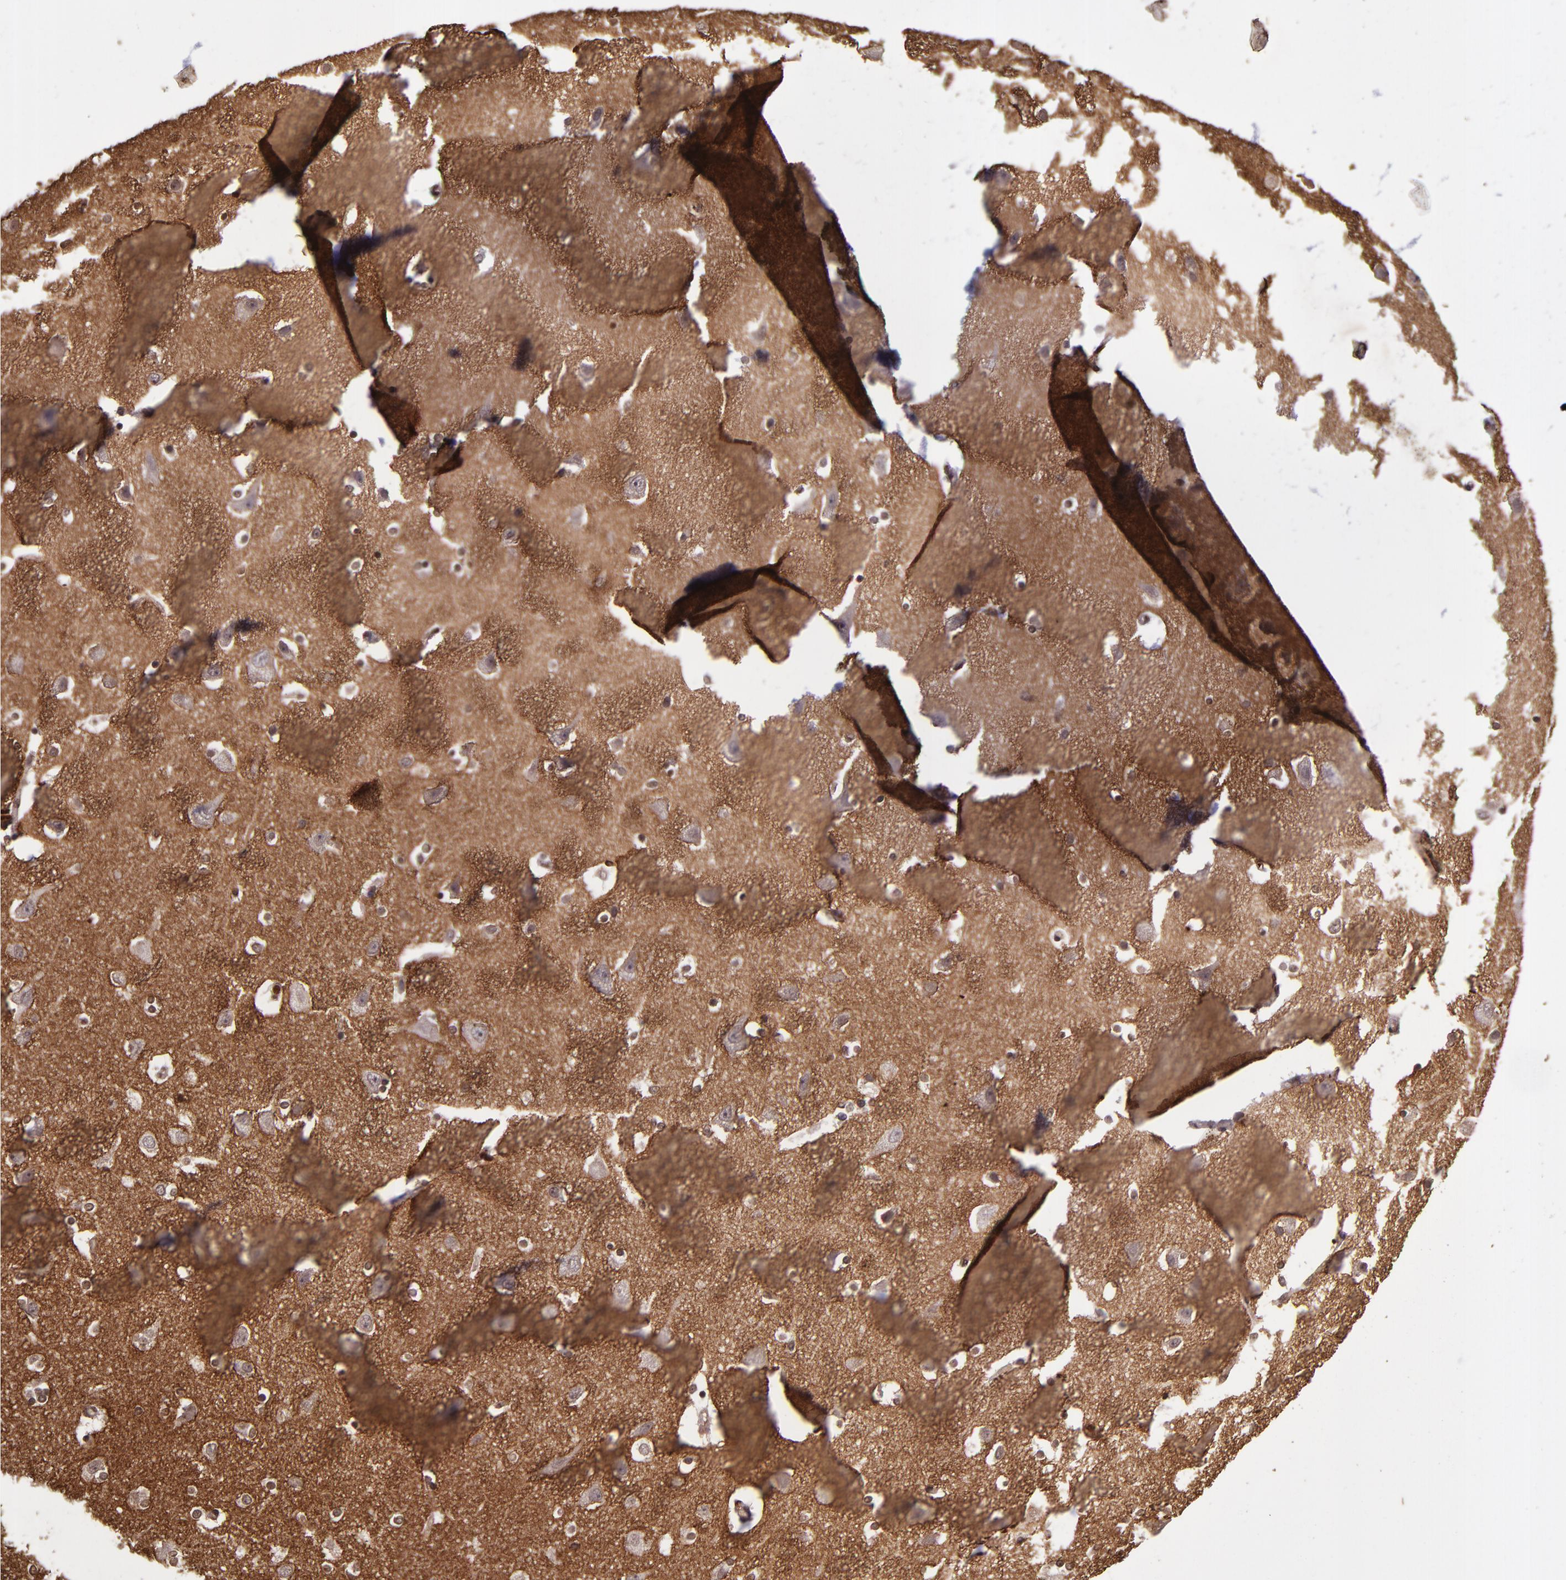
{"staining": {"intensity": "negative", "quantity": "none", "location": "none"}, "tissue": "caudate", "cell_type": "Glial cells", "image_type": "normal", "snomed": [{"axis": "morphology", "description": "Normal tissue, NOS"}, {"axis": "topography", "description": "Lateral ventricle wall"}], "caption": "This is an immunohistochemistry (IHC) histopathology image of unremarkable caudate. There is no expression in glial cells.", "gene": "SLC2A3", "patient": {"sex": "female", "age": 54}}